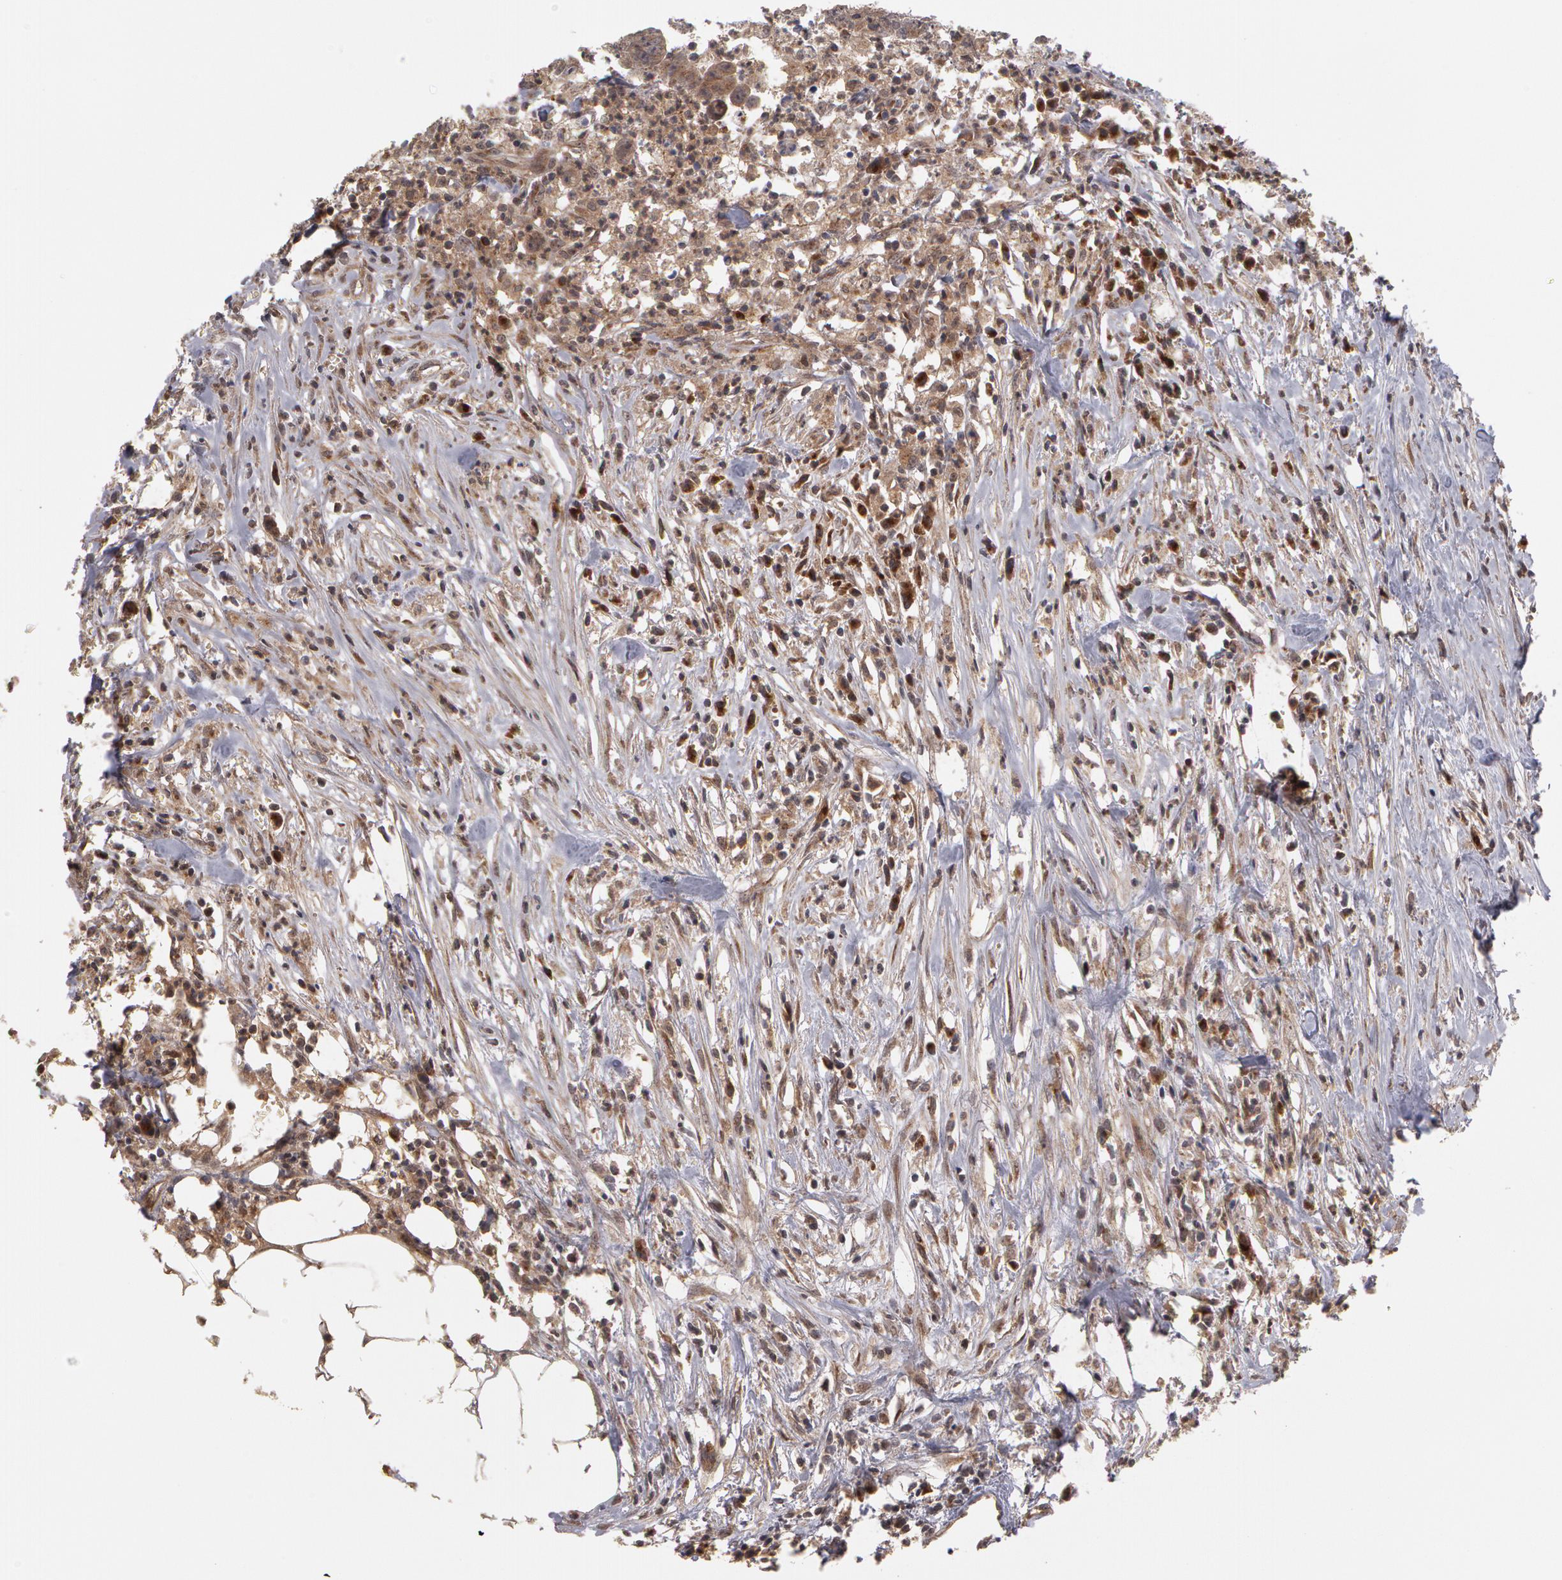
{"staining": {"intensity": "negative", "quantity": "none", "location": "none"}, "tissue": "colorectal cancer", "cell_type": "Tumor cells", "image_type": "cancer", "snomed": [{"axis": "morphology", "description": "Adenocarcinoma, NOS"}, {"axis": "topography", "description": "Colon"}], "caption": "An image of colorectal cancer stained for a protein exhibits no brown staining in tumor cells.", "gene": "STX5", "patient": {"sex": "male", "age": 55}}